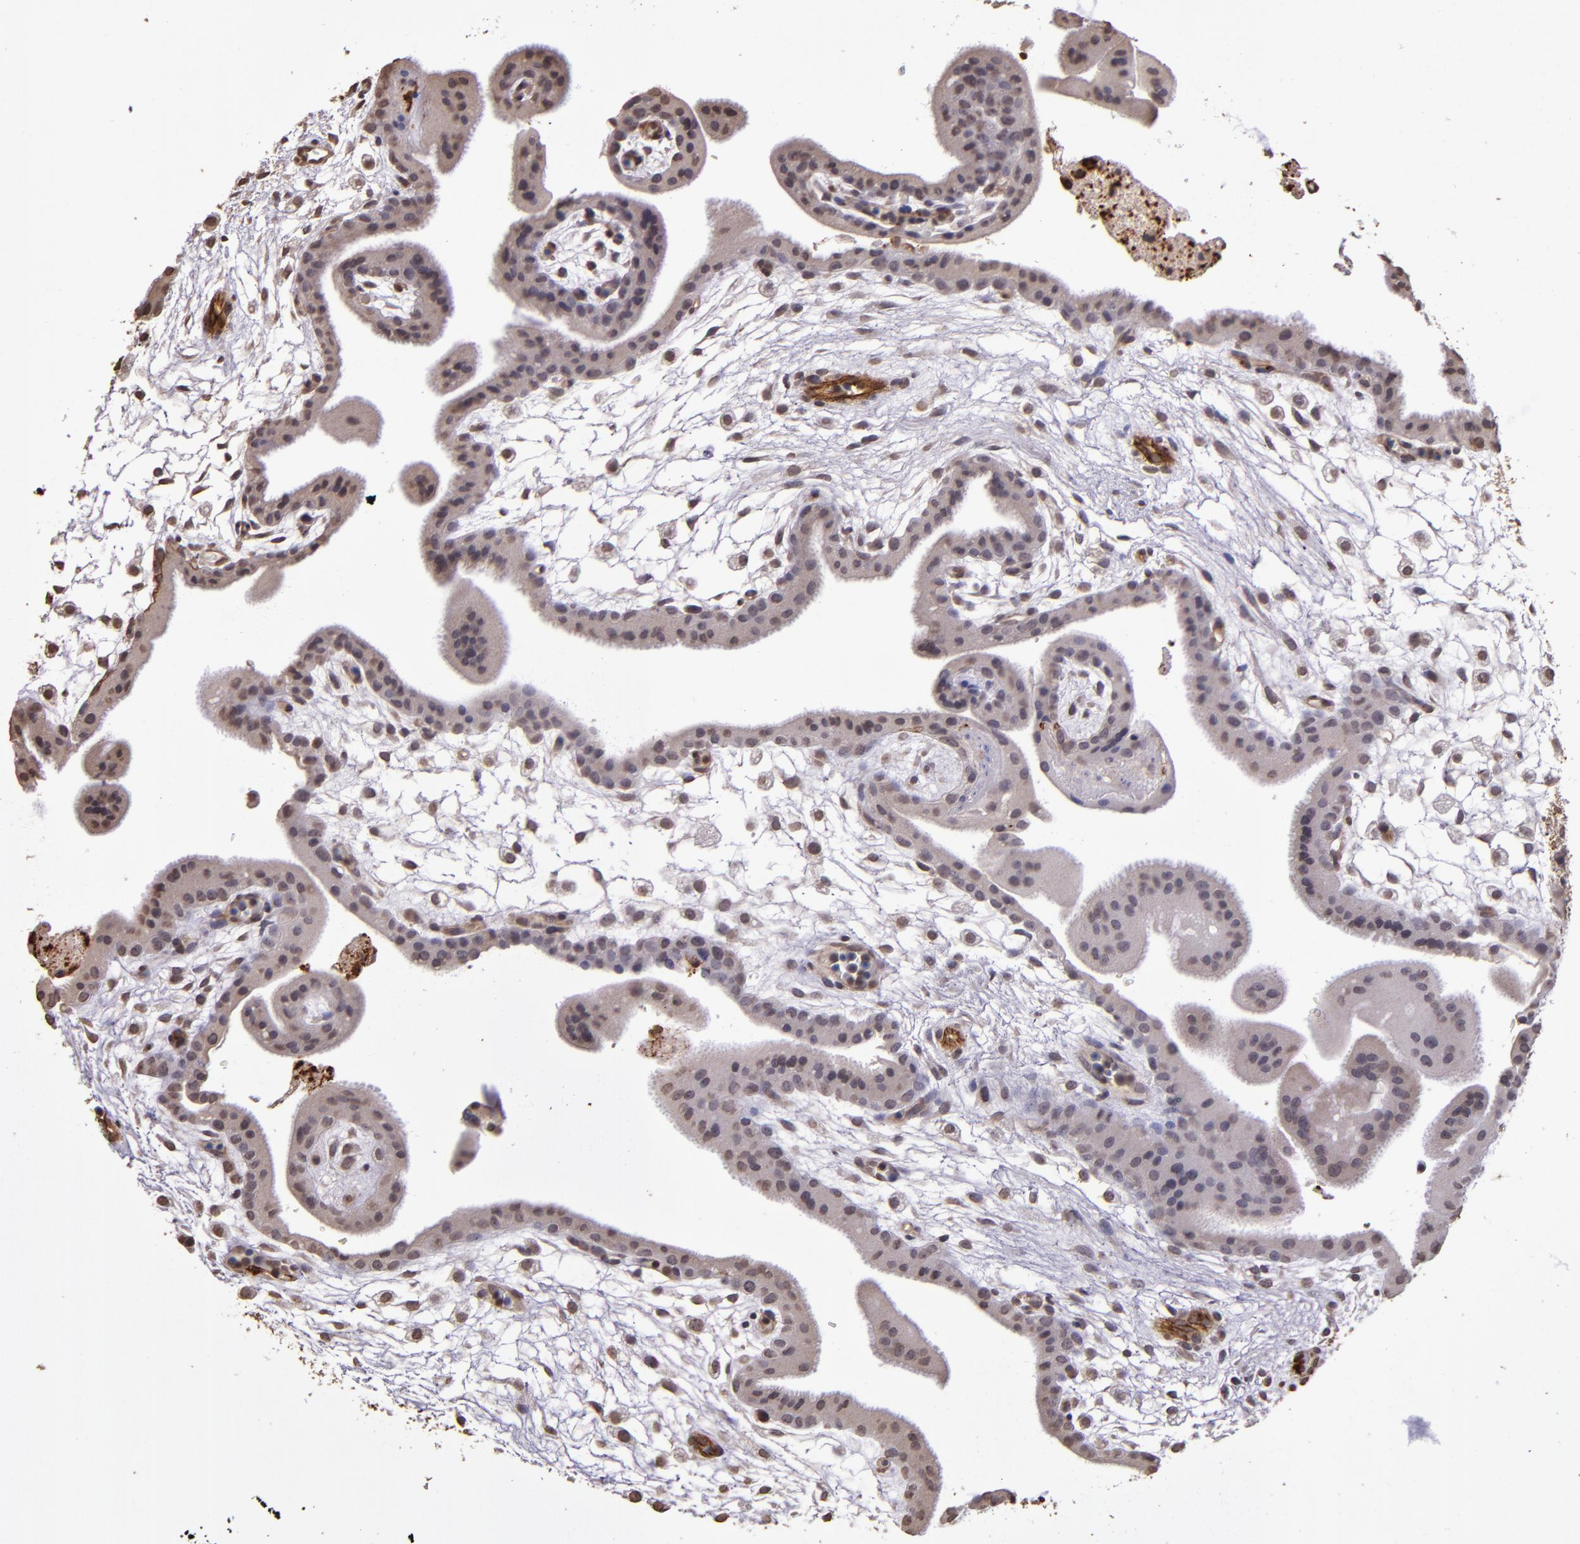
{"staining": {"intensity": "weak", "quantity": "25%-75%", "location": "cytoplasmic/membranous"}, "tissue": "placenta", "cell_type": "Decidual cells", "image_type": "normal", "snomed": [{"axis": "morphology", "description": "Normal tissue, NOS"}, {"axis": "topography", "description": "Placenta"}], "caption": "A micrograph of placenta stained for a protein shows weak cytoplasmic/membranous brown staining in decidual cells.", "gene": "SLC2A3", "patient": {"sex": "female", "age": 35}}